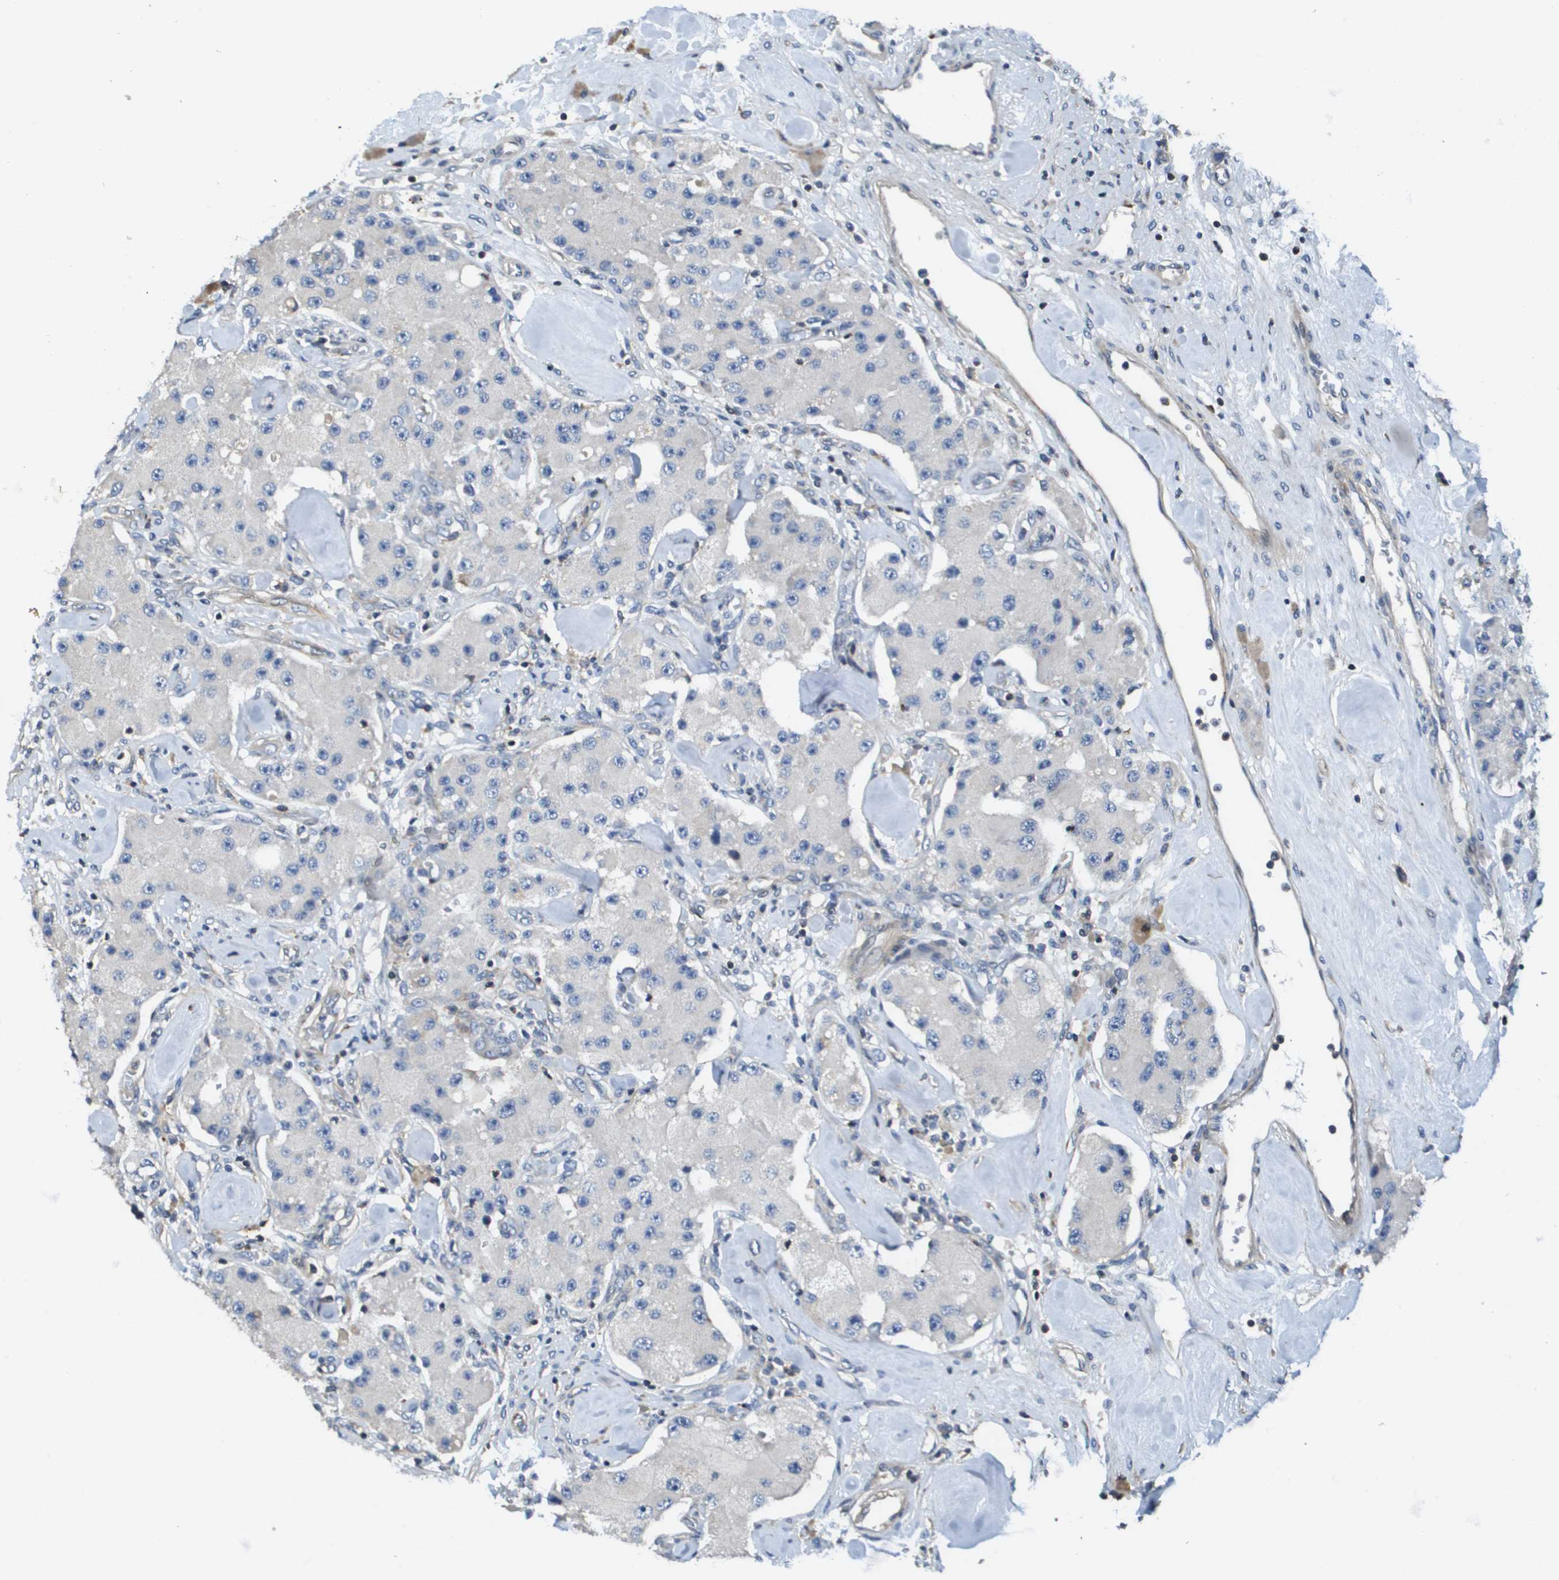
{"staining": {"intensity": "negative", "quantity": "none", "location": "none"}, "tissue": "carcinoid", "cell_type": "Tumor cells", "image_type": "cancer", "snomed": [{"axis": "morphology", "description": "Carcinoid, malignant, NOS"}, {"axis": "topography", "description": "Pancreas"}], "caption": "Human carcinoid stained for a protein using immunohistochemistry (IHC) reveals no positivity in tumor cells.", "gene": "SCN4B", "patient": {"sex": "male", "age": 41}}